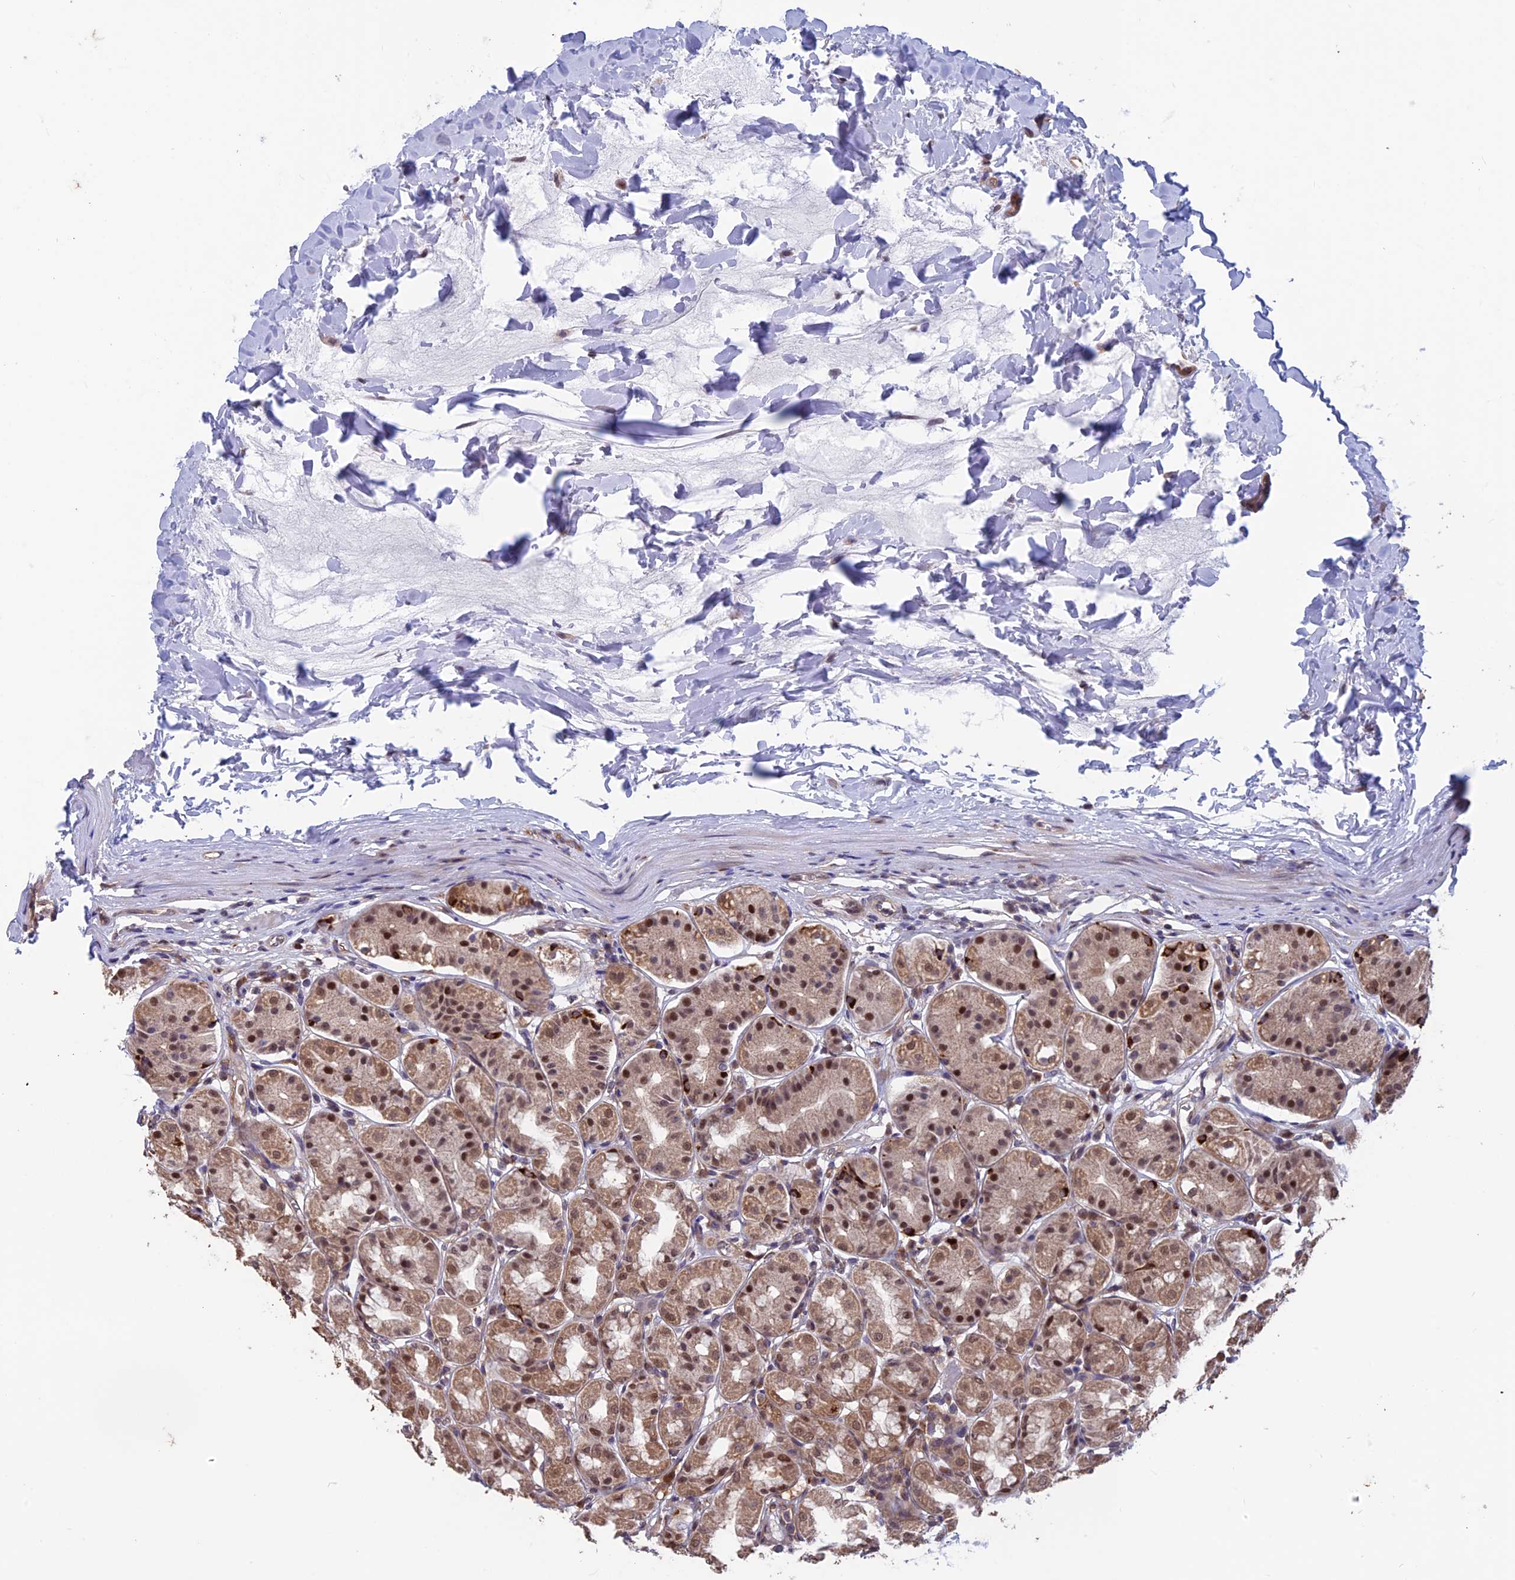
{"staining": {"intensity": "moderate", "quantity": "25%-75%", "location": "cytoplasmic/membranous,nuclear"}, "tissue": "stomach", "cell_type": "Glandular cells", "image_type": "normal", "snomed": [{"axis": "morphology", "description": "Normal tissue, NOS"}, {"axis": "topography", "description": "Stomach"}, {"axis": "topography", "description": "Stomach, lower"}], "caption": "This histopathology image displays immunohistochemistry staining of normal human stomach, with medium moderate cytoplasmic/membranous,nuclear staining in approximately 25%-75% of glandular cells.", "gene": "MAST2", "patient": {"sex": "female", "age": 56}}